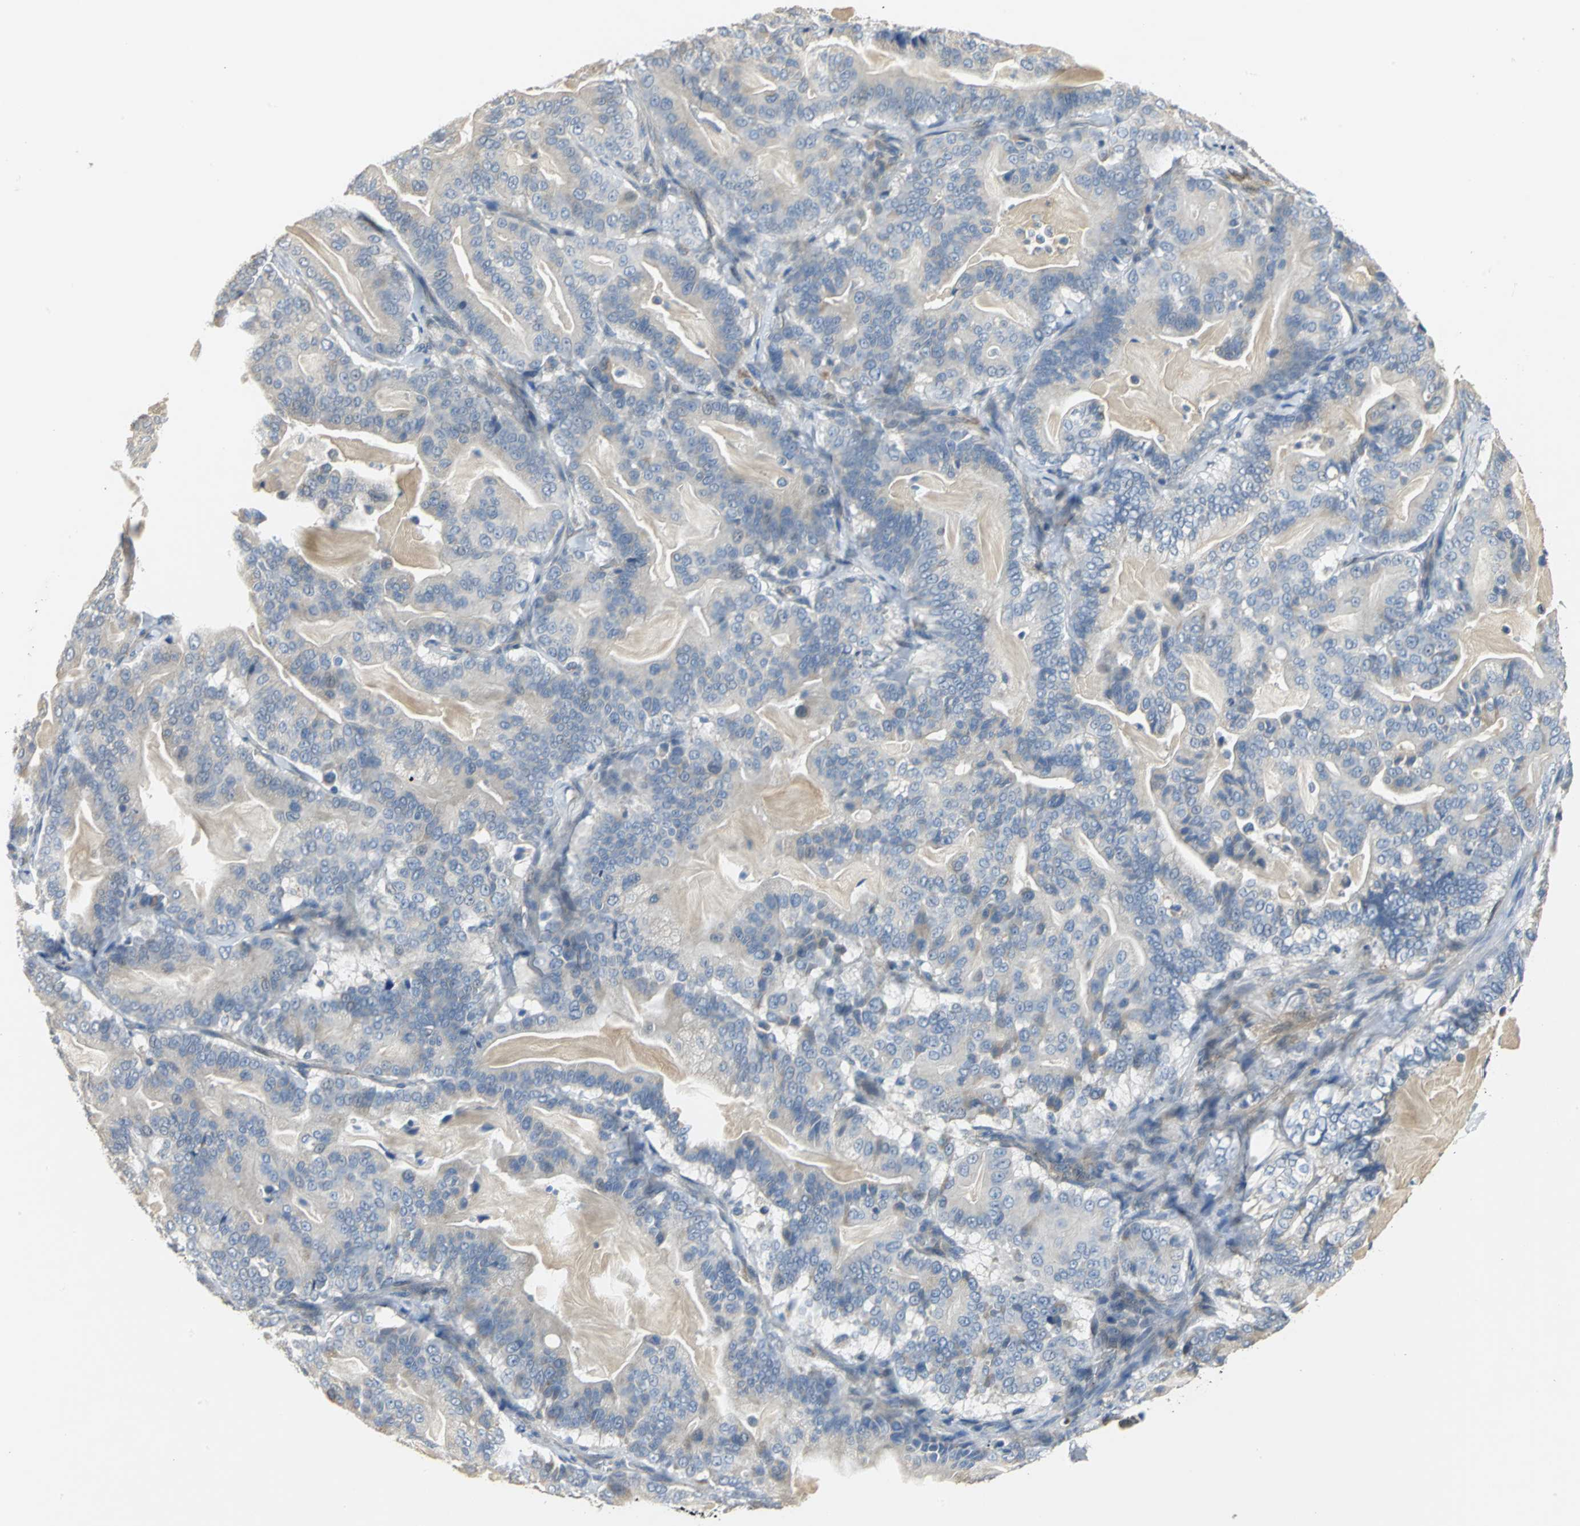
{"staining": {"intensity": "weak", "quantity": "<25%", "location": "cytoplasmic/membranous"}, "tissue": "pancreatic cancer", "cell_type": "Tumor cells", "image_type": "cancer", "snomed": [{"axis": "morphology", "description": "Adenocarcinoma, NOS"}, {"axis": "topography", "description": "Pancreas"}], "caption": "Protein analysis of pancreatic adenocarcinoma shows no significant staining in tumor cells. Brightfield microscopy of IHC stained with DAB (3,3'-diaminobenzidine) (brown) and hematoxylin (blue), captured at high magnification.", "gene": "IL17RB", "patient": {"sex": "male", "age": 63}}